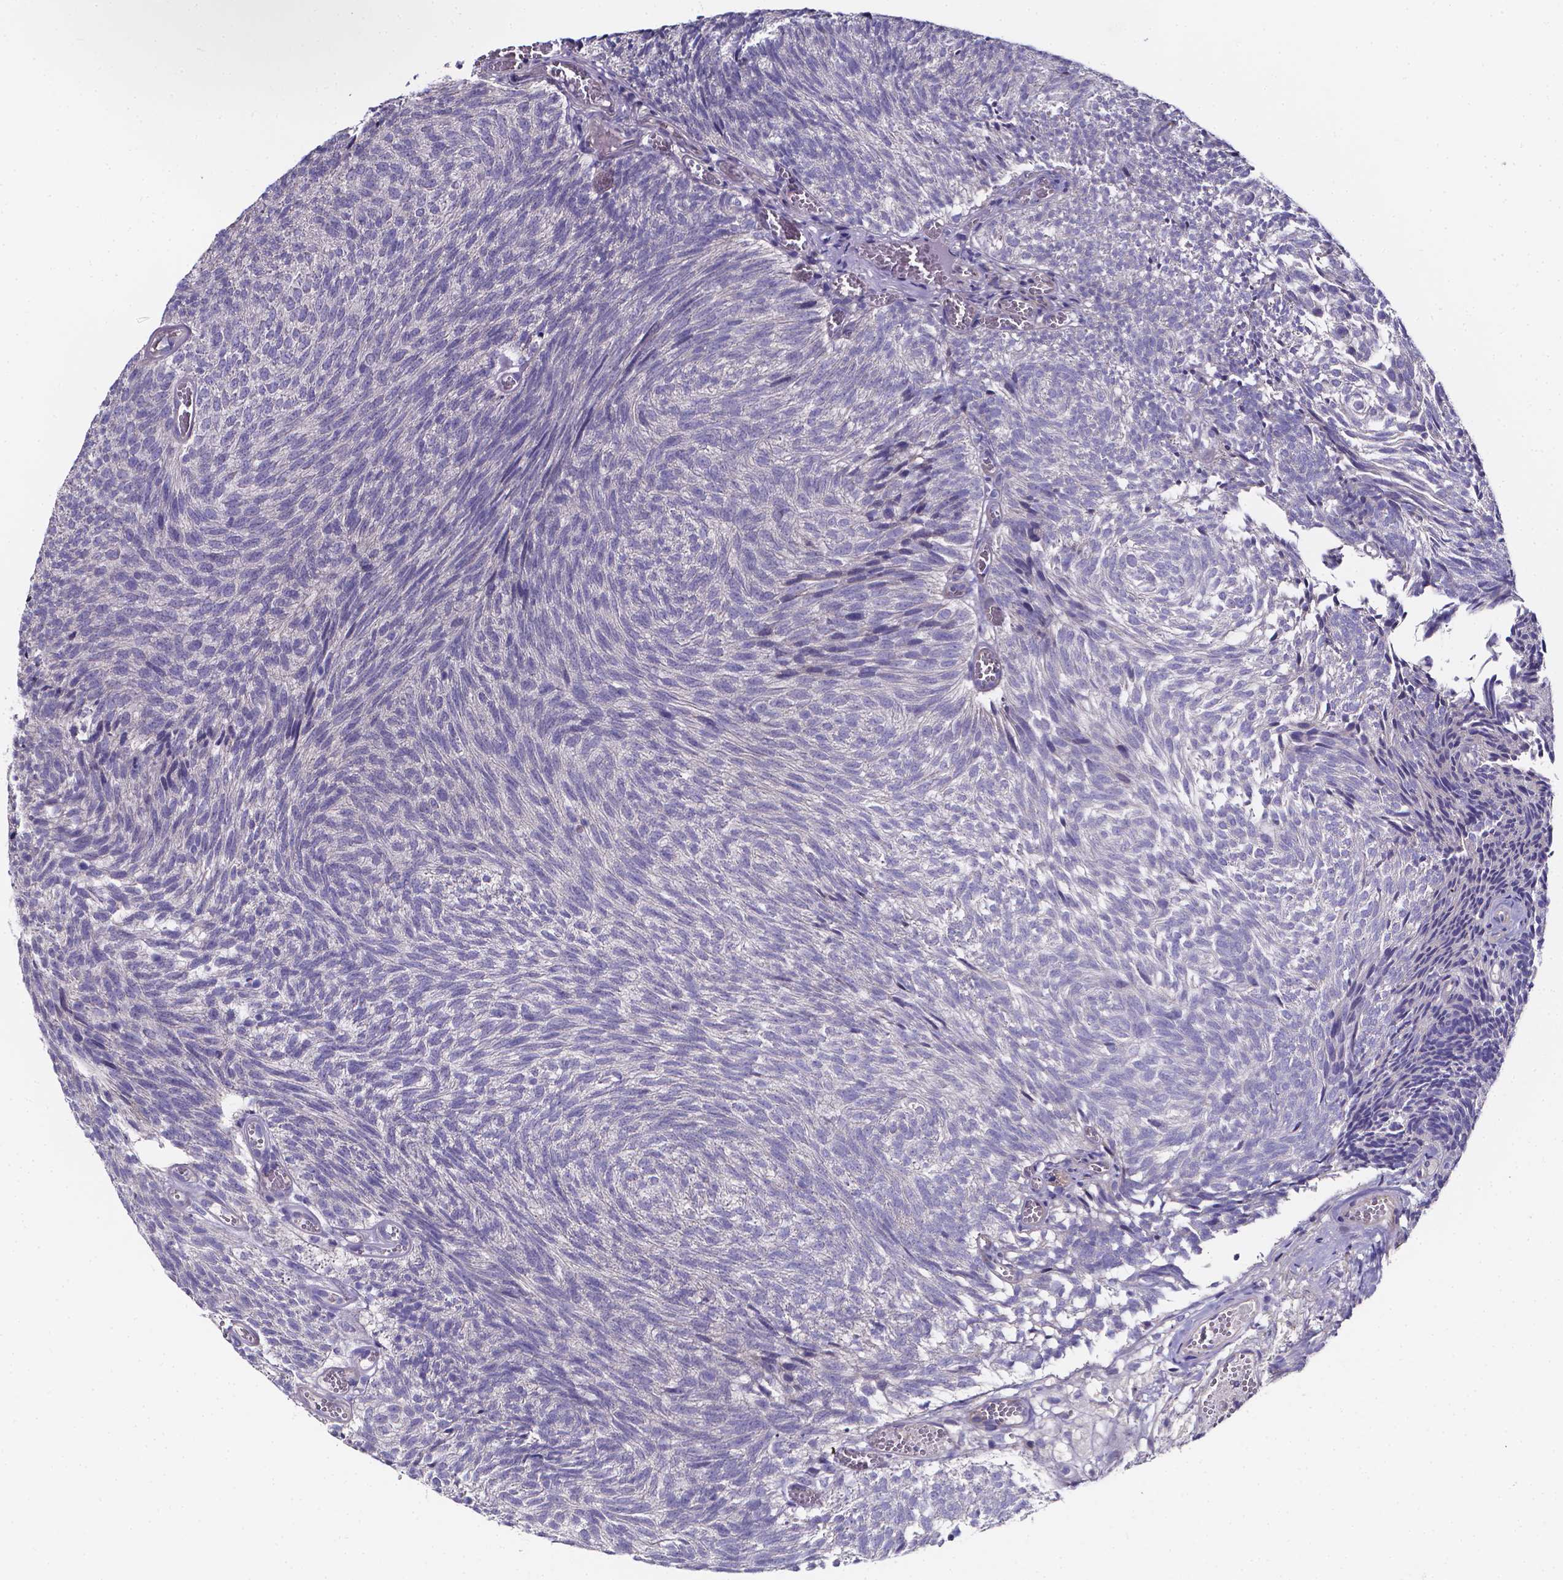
{"staining": {"intensity": "negative", "quantity": "none", "location": "none"}, "tissue": "urothelial cancer", "cell_type": "Tumor cells", "image_type": "cancer", "snomed": [{"axis": "morphology", "description": "Urothelial carcinoma, Low grade"}, {"axis": "topography", "description": "Urinary bladder"}], "caption": "This is an IHC micrograph of urothelial cancer. There is no expression in tumor cells.", "gene": "CACNG8", "patient": {"sex": "male", "age": 77}}